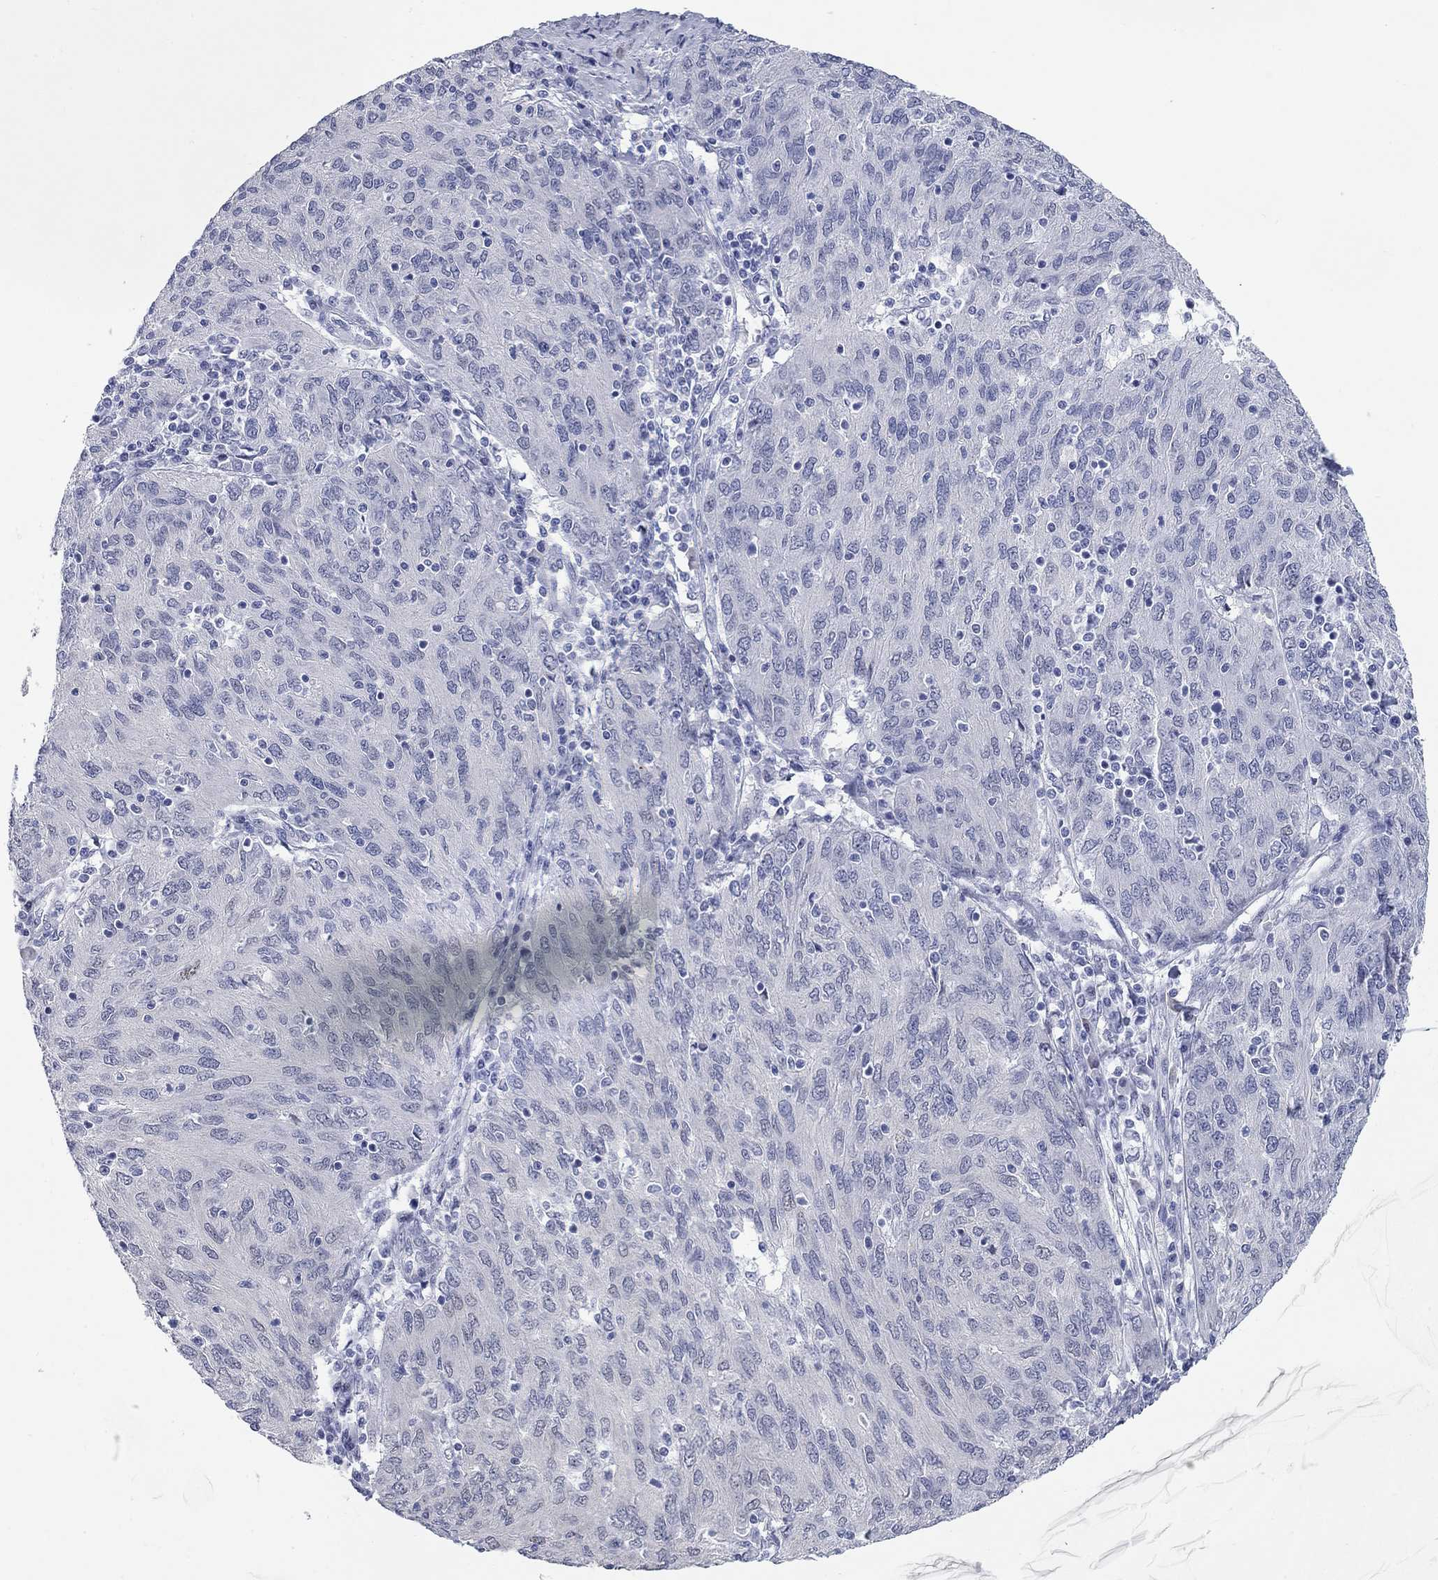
{"staining": {"intensity": "negative", "quantity": "none", "location": "none"}, "tissue": "ovarian cancer", "cell_type": "Tumor cells", "image_type": "cancer", "snomed": [{"axis": "morphology", "description": "Carcinoma, endometroid"}, {"axis": "topography", "description": "Ovary"}], "caption": "This is an IHC photomicrograph of human ovarian cancer (endometroid carcinoma). There is no positivity in tumor cells.", "gene": "WASF3", "patient": {"sex": "female", "age": 50}}